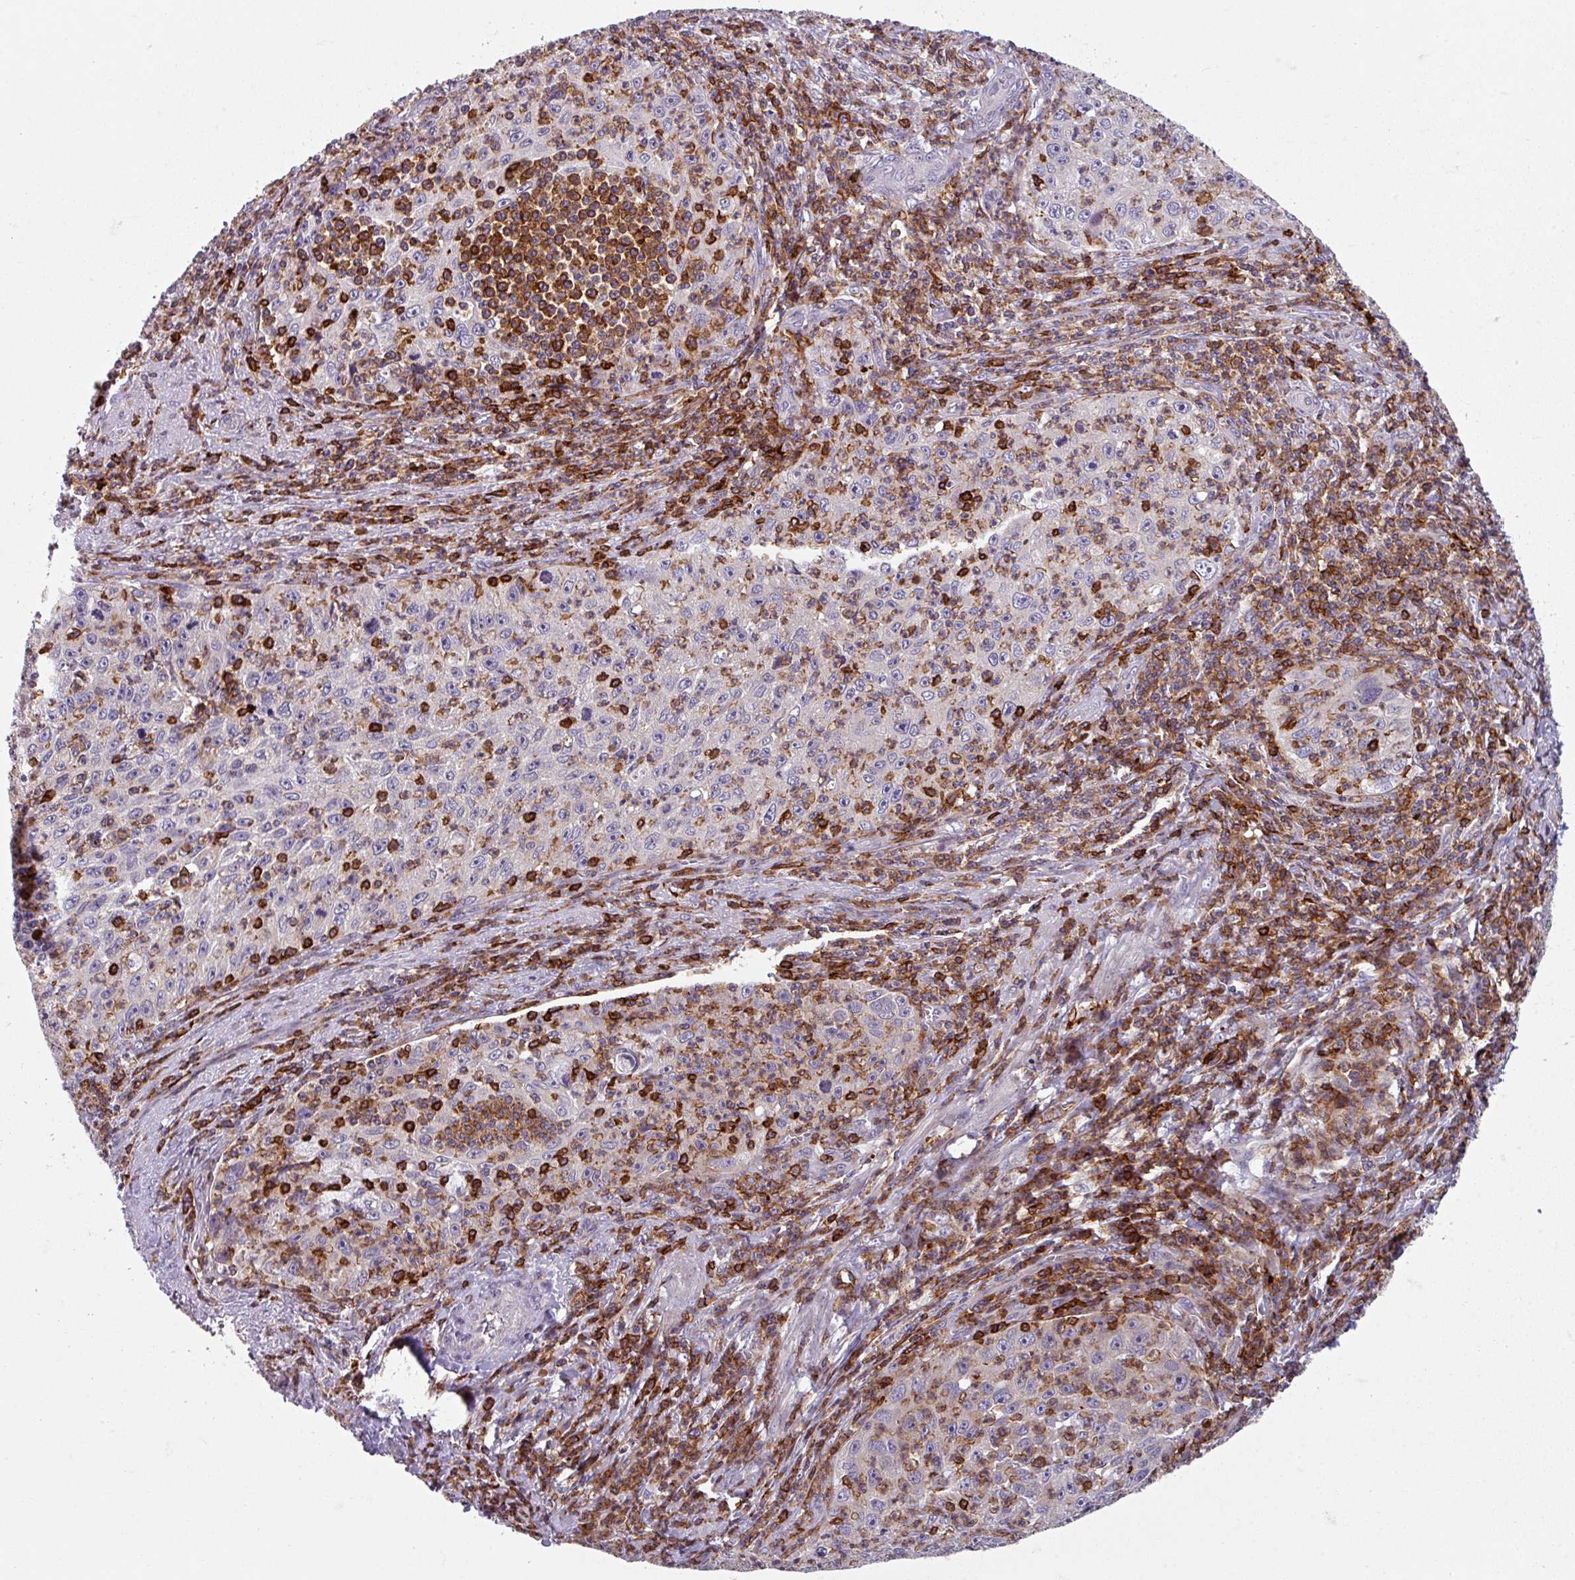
{"staining": {"intensity": "weak", "quantity": "<25%", "location": "cytoplasmic/membranous"}, "tissue": "cervical cancer", "cell_type": "Tumor cells", "image_type": "cancer", "snomed": [{"axis": "morphology", "description": "Squamous cell carcinoma, NOS"}, {"axis": "topography", "description": "Cervix"}], "caption": "The immunohistochemistry (IHC) image has no significant expression in tumor cells of cervical cancer (squamous cell carcinoma) tissue.", "gene": "NEDD9", "patient": {"sex": "female", "age": 30}}